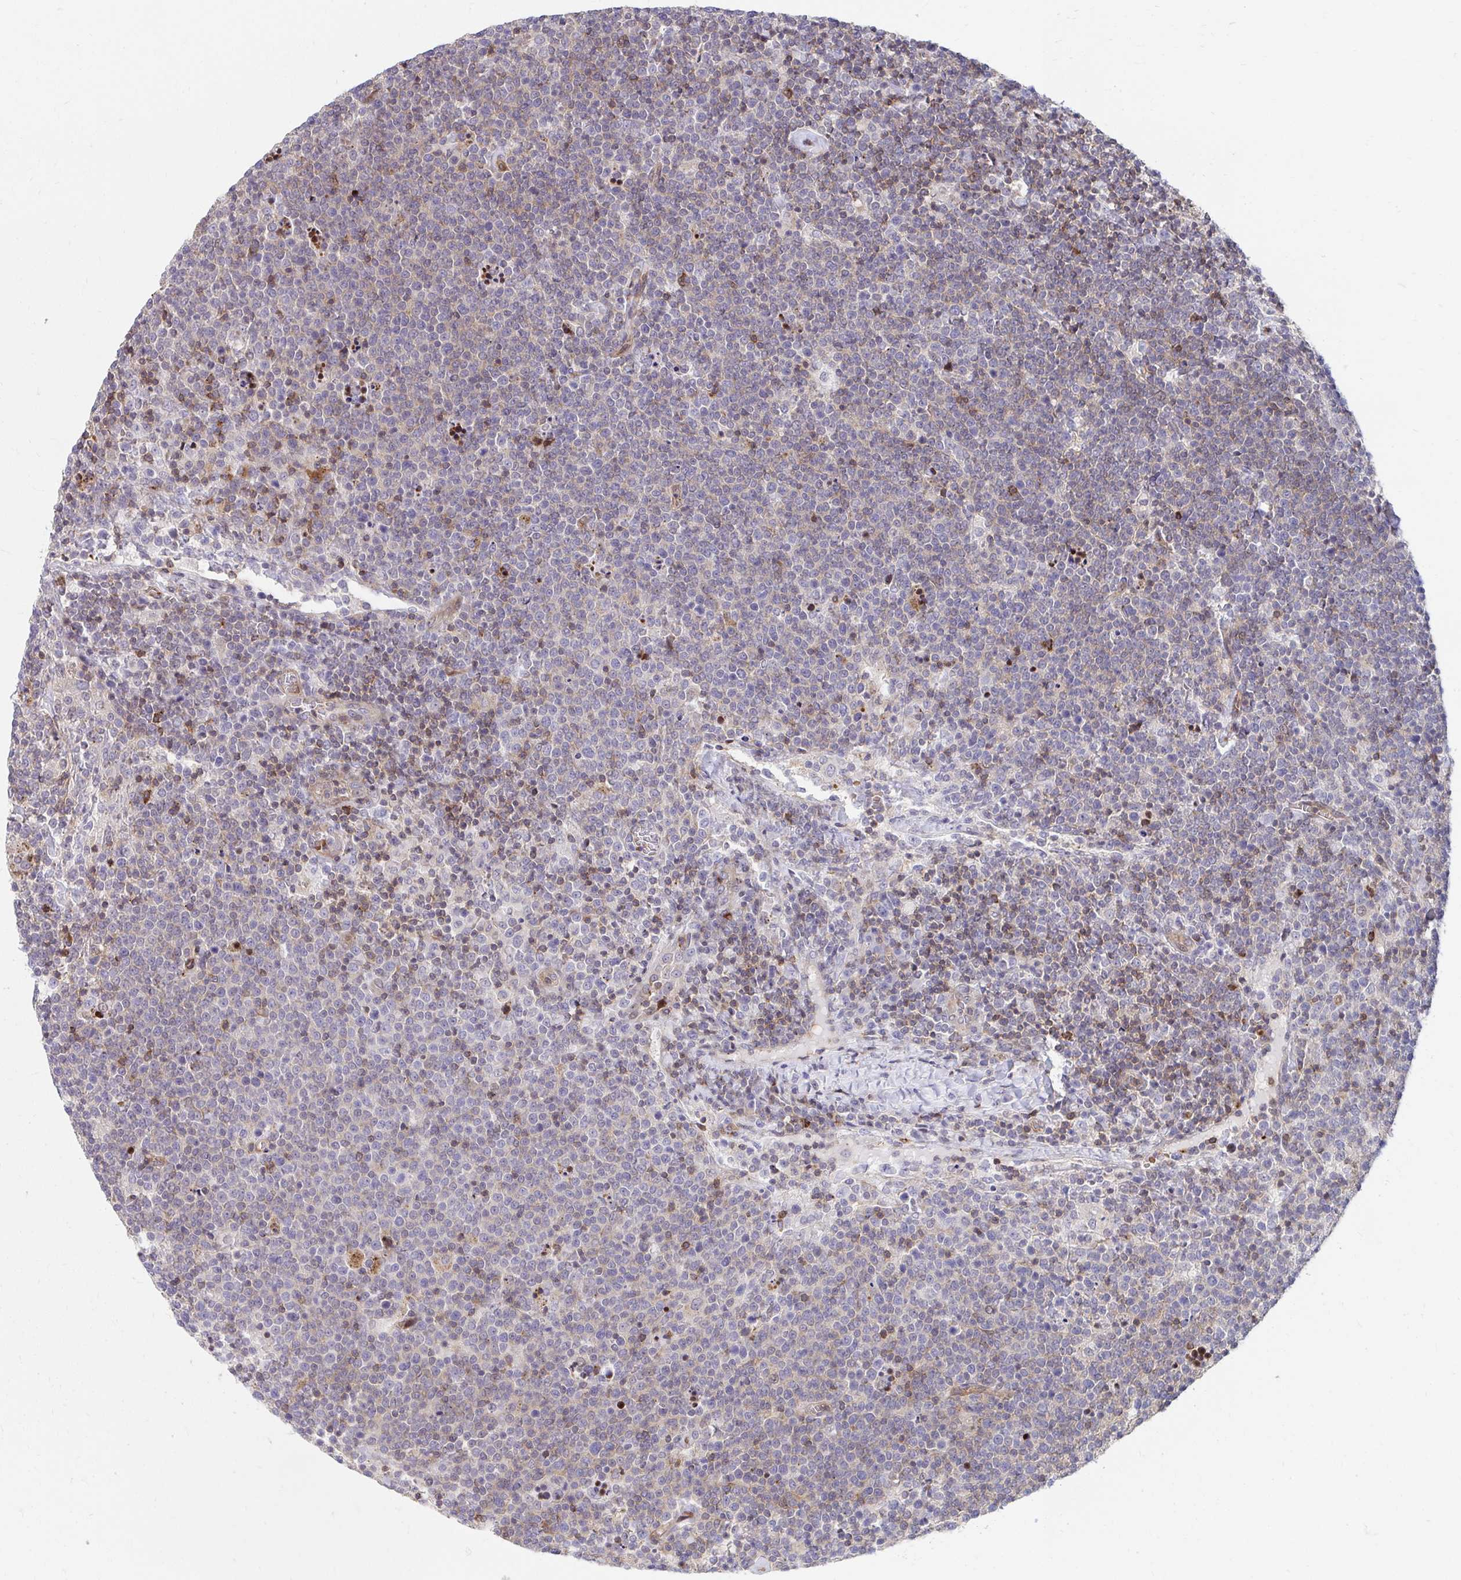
{"staining": {"intensity": "moderate", "quantity": "<25%", "location": "cytoplasmic/membranous"}, "tissue": "lymphoma", "cell_type": "Tumor cells", "image_type": "cancer", "snomed": [{"axis": "morphology", "description": "Malignant lymphoma, non-Hodgkin's type, High grade"}, {"axis": "topography", "description": "Lymph node"}], "caption": "Human lymphoma stained for a protein (brown) displays moderate cytoplasmic/membranous positive staining in approximately <25% of tumor cells.", "gene": "FOXN3", "patient": {"sex": "male", "age": 61}}